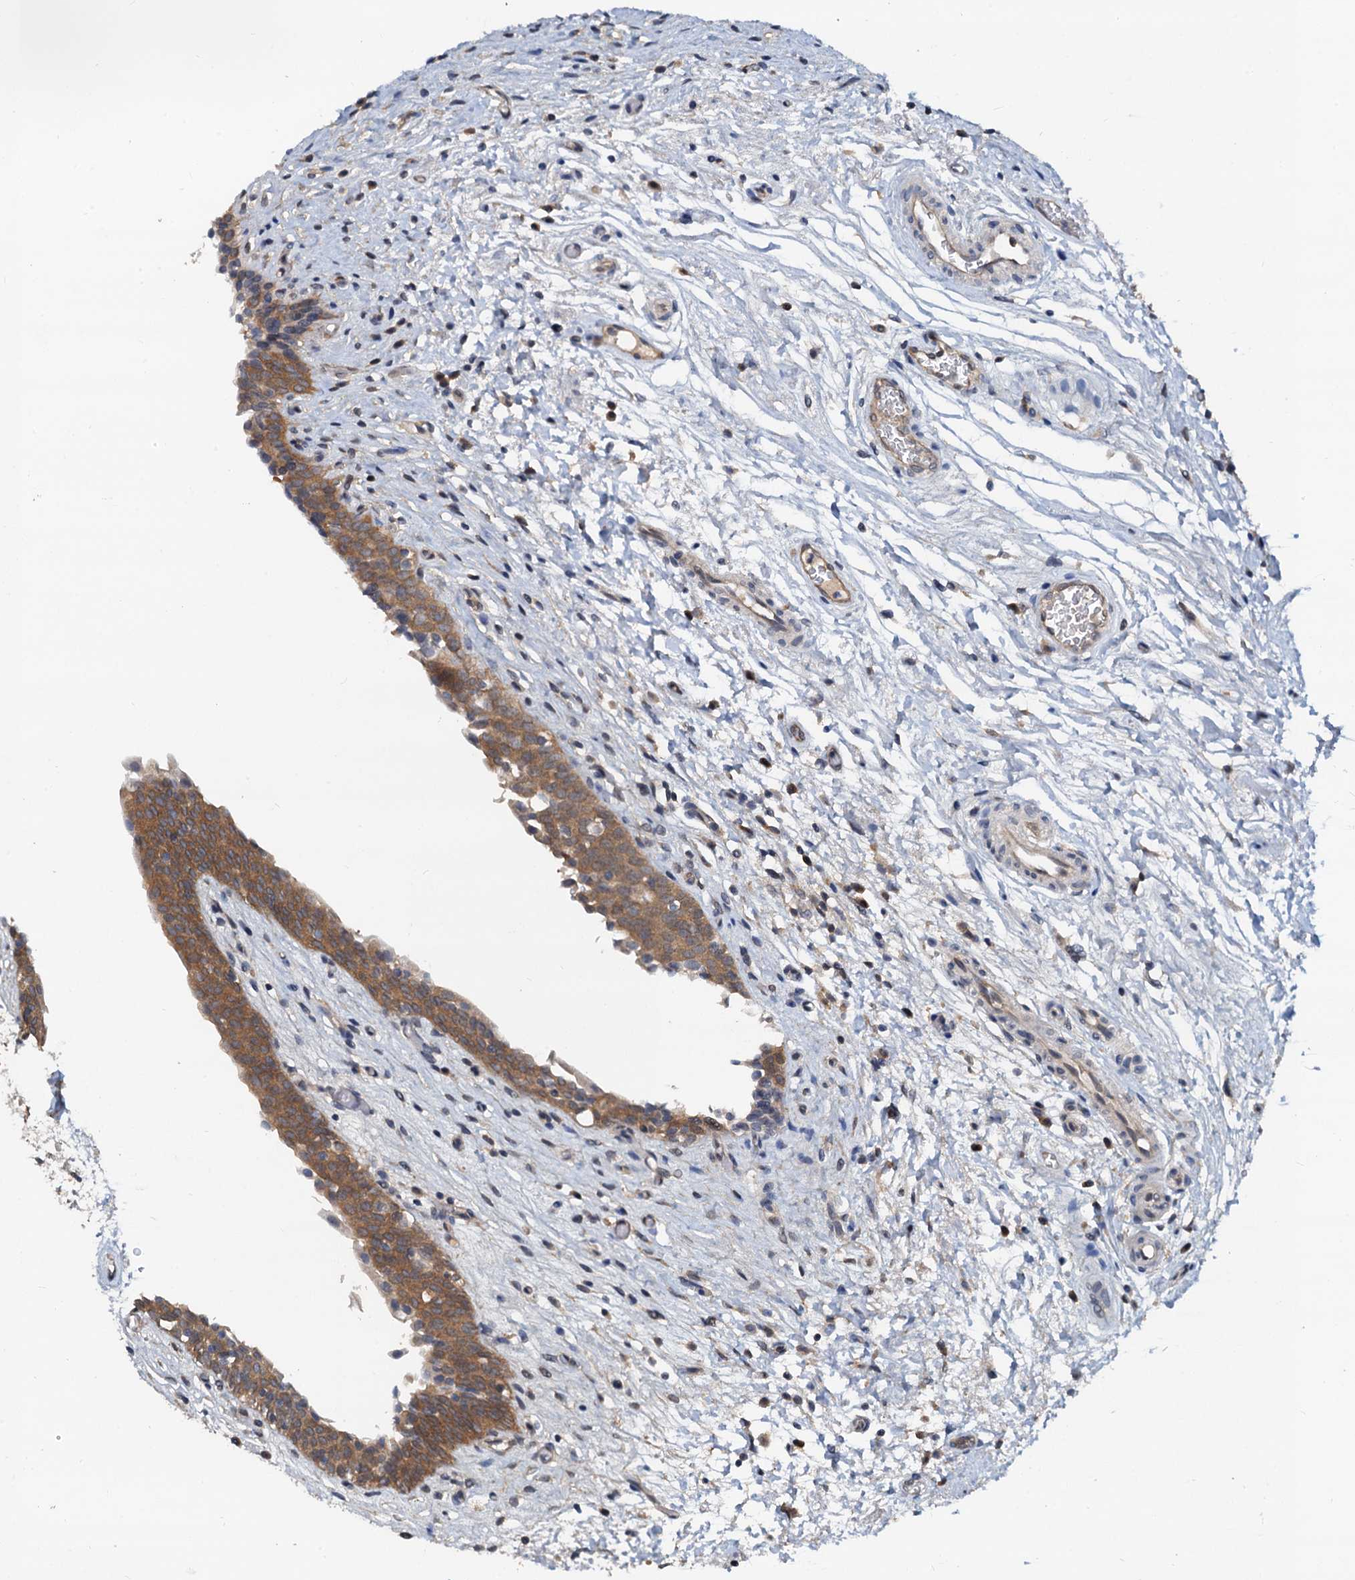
{"staining": {"intensity": "moderate", "quantity": ">75%", "location": "cytoplasmic/membranous"}, "tissue": "urinary bladder", "cell_type": "Urothelial cells", "image_type": "normal", "snomed": [{"axis": "morphology", "description": "Normal tissue, NOS"}, {"axis": "topography", "description": "Urinary bladder"}], "caption": "Normal urinary bladder was stained to show a protein in brown. There is medium levels of moderate cytoplasmic/membranous positivity in approximately >75% of urothelial cells. (brown staining indicates protein expression, while blue staining denotes nuclei).", "gene": "PTGES3", "patient": {"sex": "male", "age": 83}}